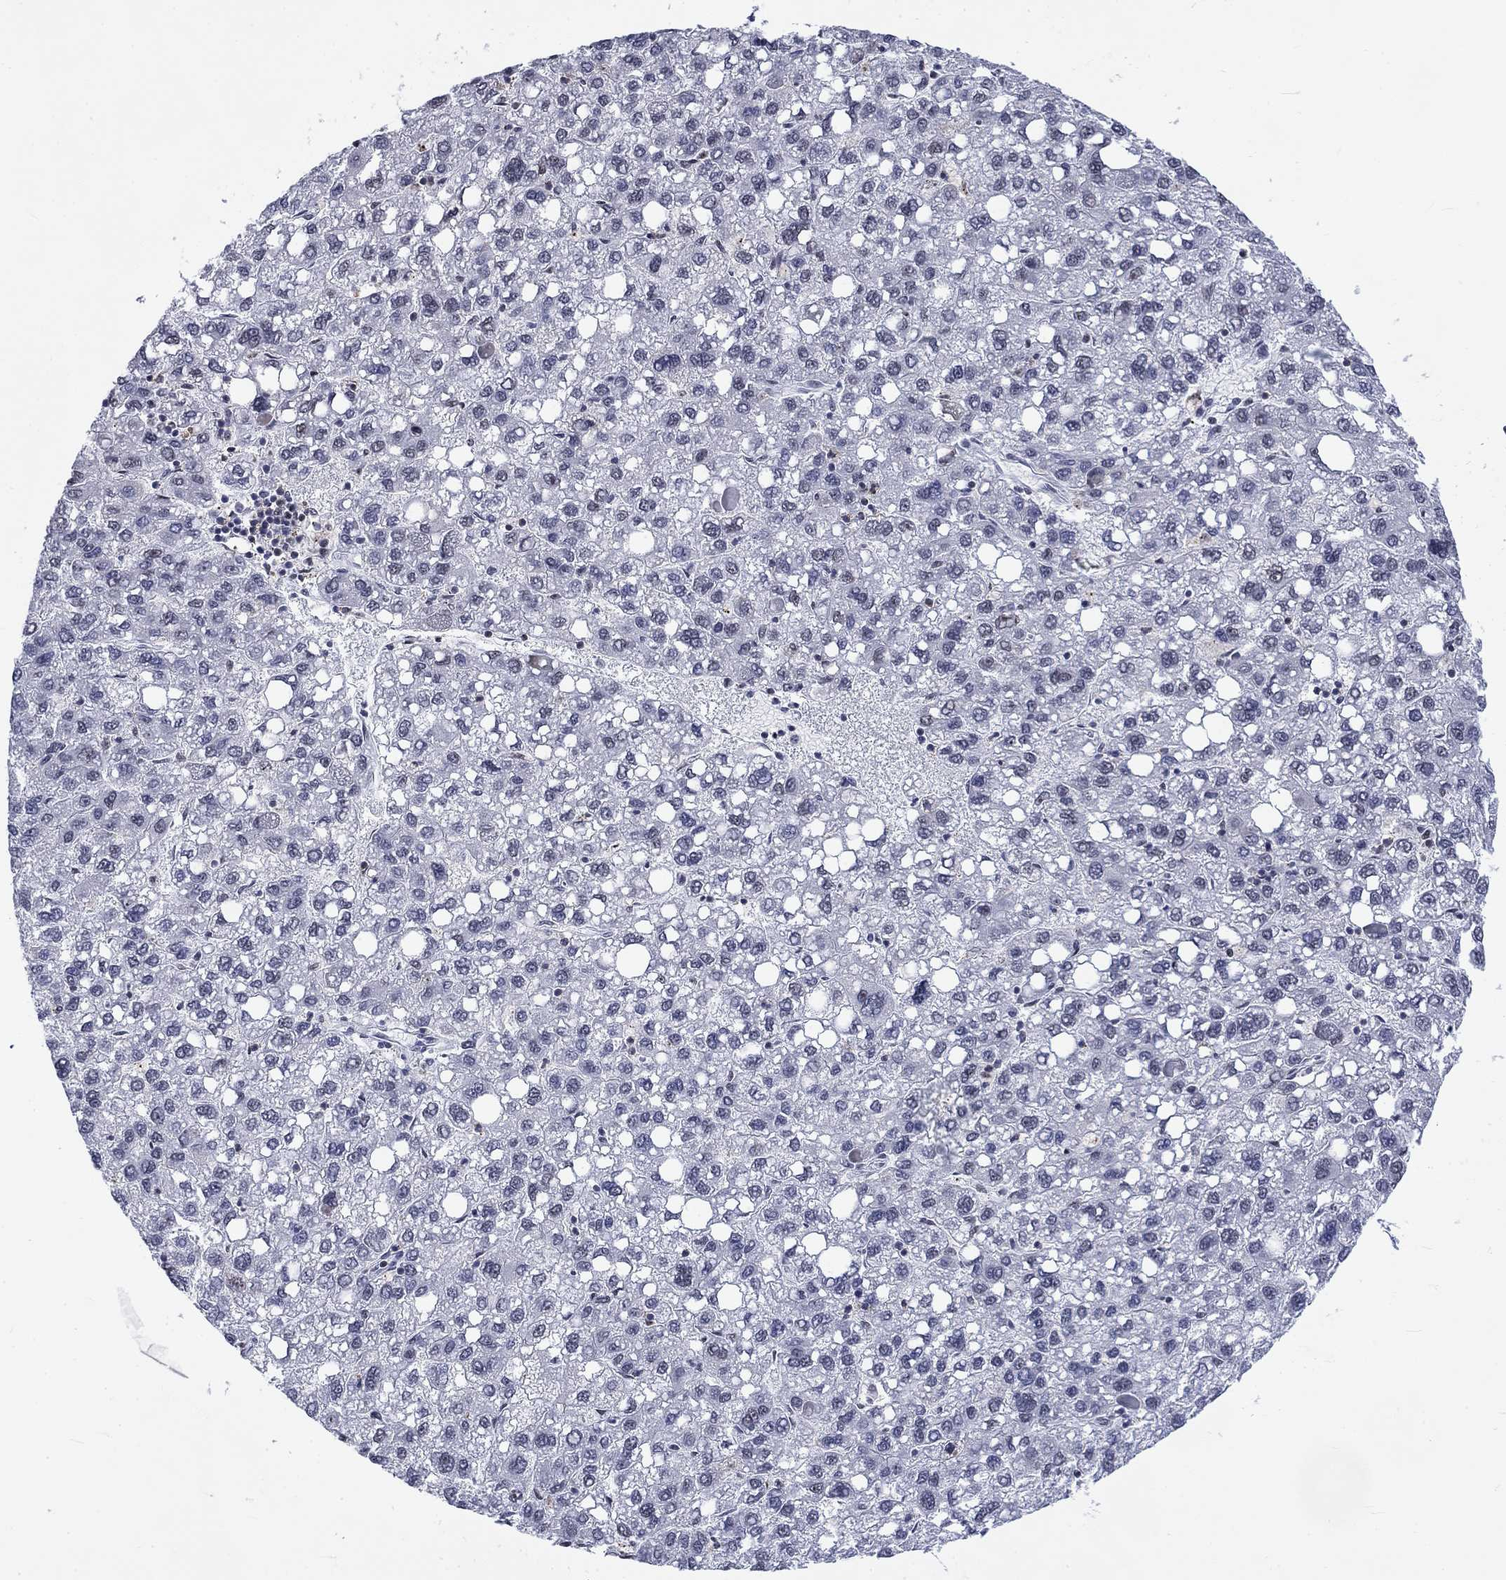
{"staining": {"intensity": "negative", "quantity": "none", "location": "none"}, "tissue": "liver cancer", "cell_type": "Tumor cells", "image_type": "cancer", "snomed": [{"axis": "morphology", "description": "Carcinoma, Hepatocellular, NOS"}, {"axis": "topography", "description": "Liver"}], "caption": "This is an IHC image of liver hepatocellular carcinoma. There is no staining in tumor cells.", "gene": "CSRNP3", "patient": {"sex": "female", "age": 82}}